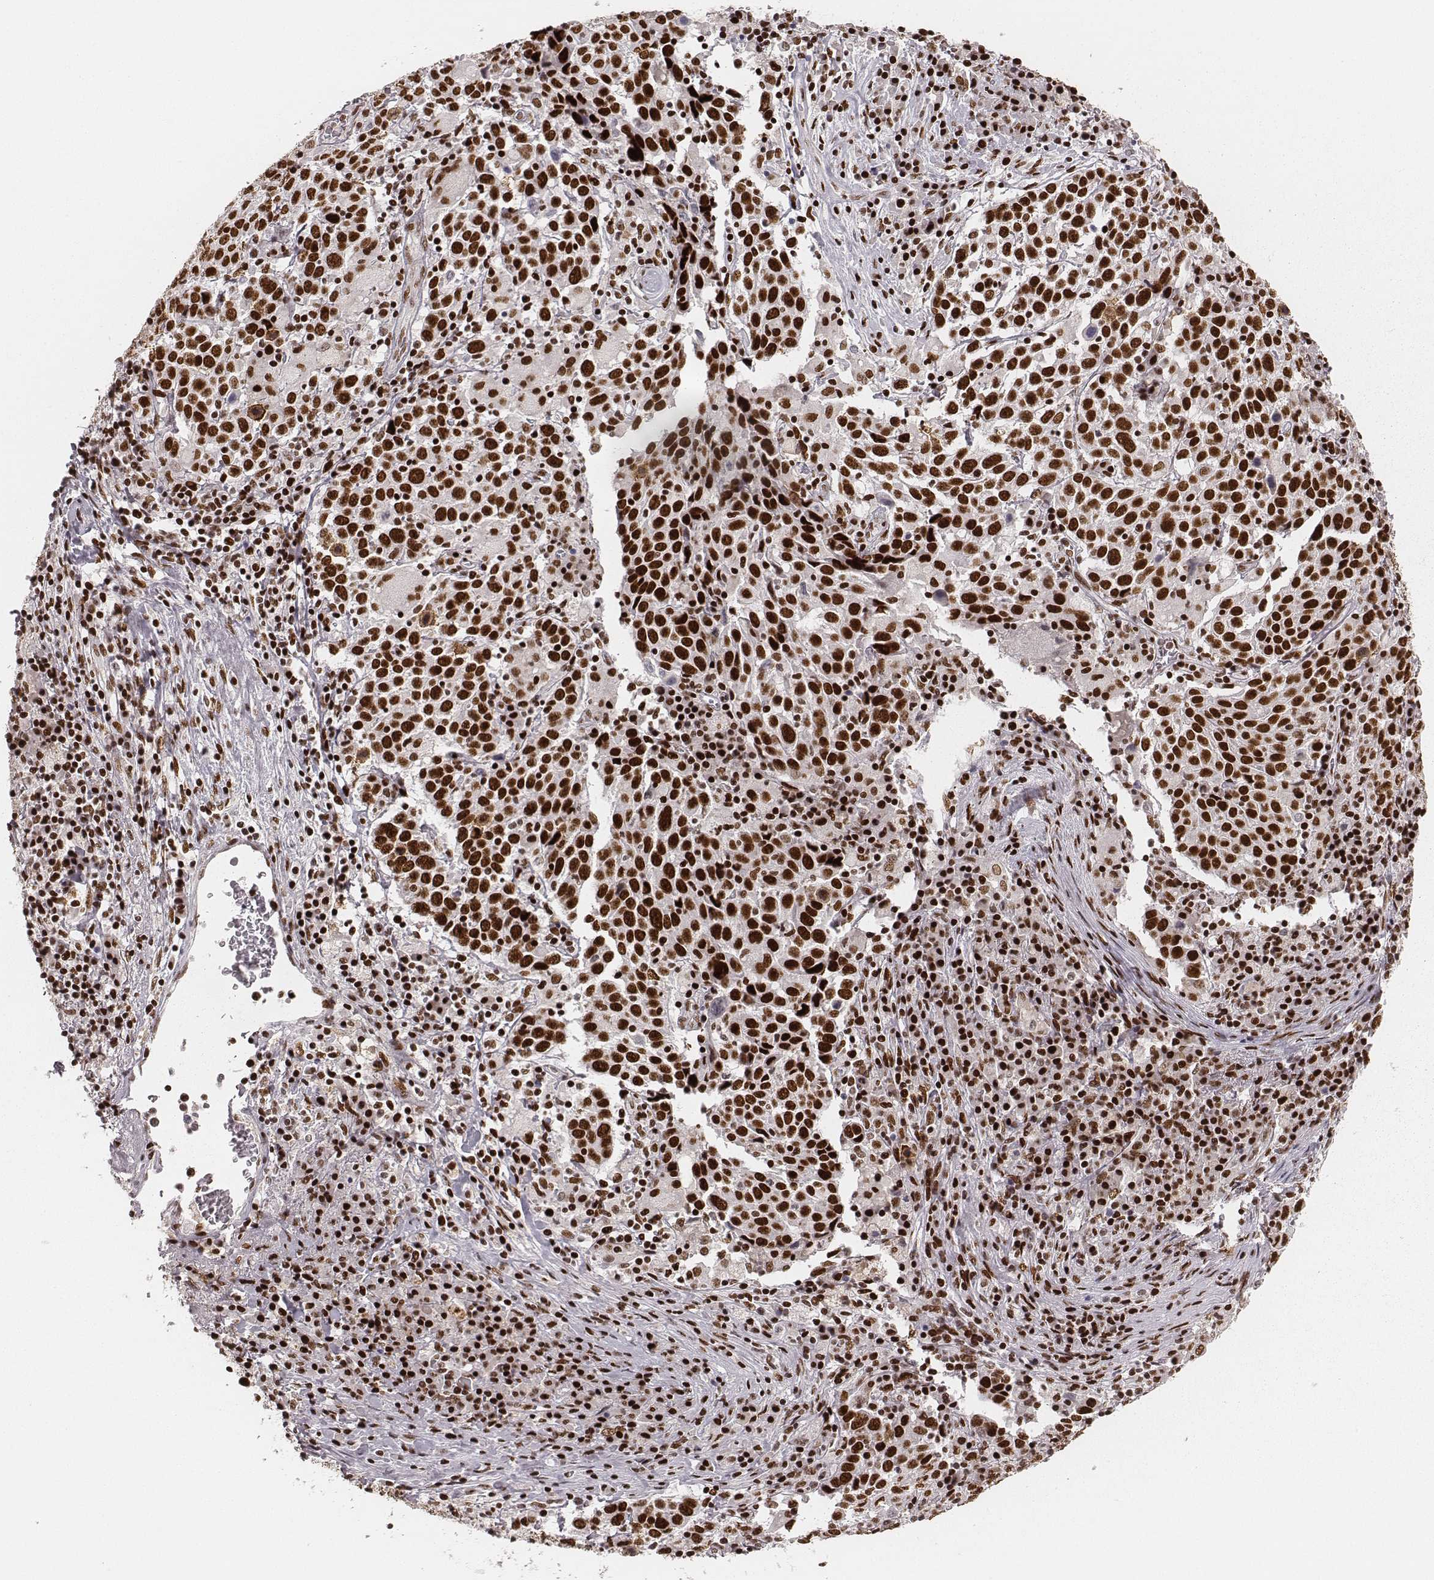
{"staining": {"intensity": "strong", "quantity": ">75%", "location": "nuclear"}, "tissue": "lung cancer", "cell_type": "Tumor cells", "image_type": "cancer", "snomed": [{"axis": "morphology", "description": "Squamous cell carcinoma, NOS"}, {"axis": "topography", "description": "Lung"}], "caption": "Human lung cancer (squamous cell carcinoma) stained with a brown dye shows strong nuclear positive staining in approximately >75% of tumor cells.", "gene": "HNRNPC", "patient": {"sex": "male", "age": 57}}